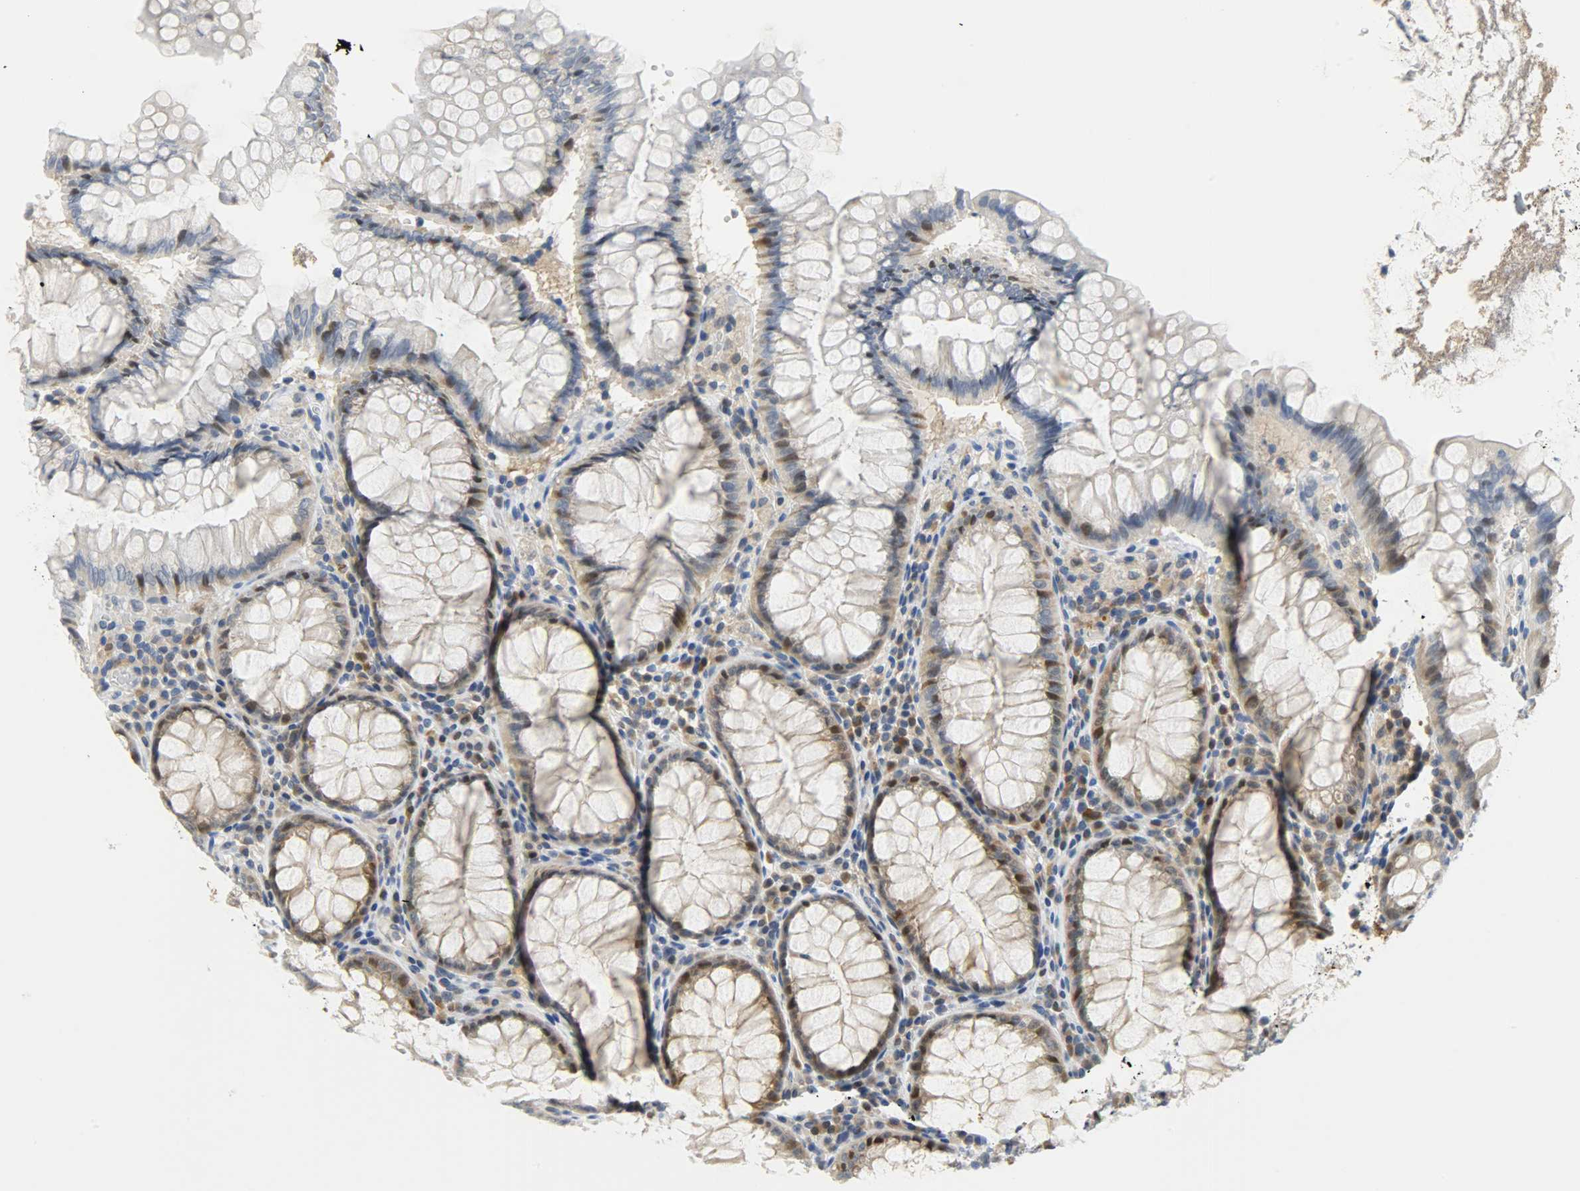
{"staining": {"intensity": "negative", "quantity": "none", "location": "none"}, "tissue": "colon", "cell_type": "Endothelial cells", "image_type": "normal", "snomed": [{"axis": "morphology", "description": "Normal tissue, NOS"}, {"axis": "topography", "description": "Colon"}], "caption": "This is an immunohistochemistry (IHC) micrograph of unremarkable human colon. There is no staining in endothelial cells.", "gene": "EIF4EBP1", "patient": {"sex": "female", "age": 46}}